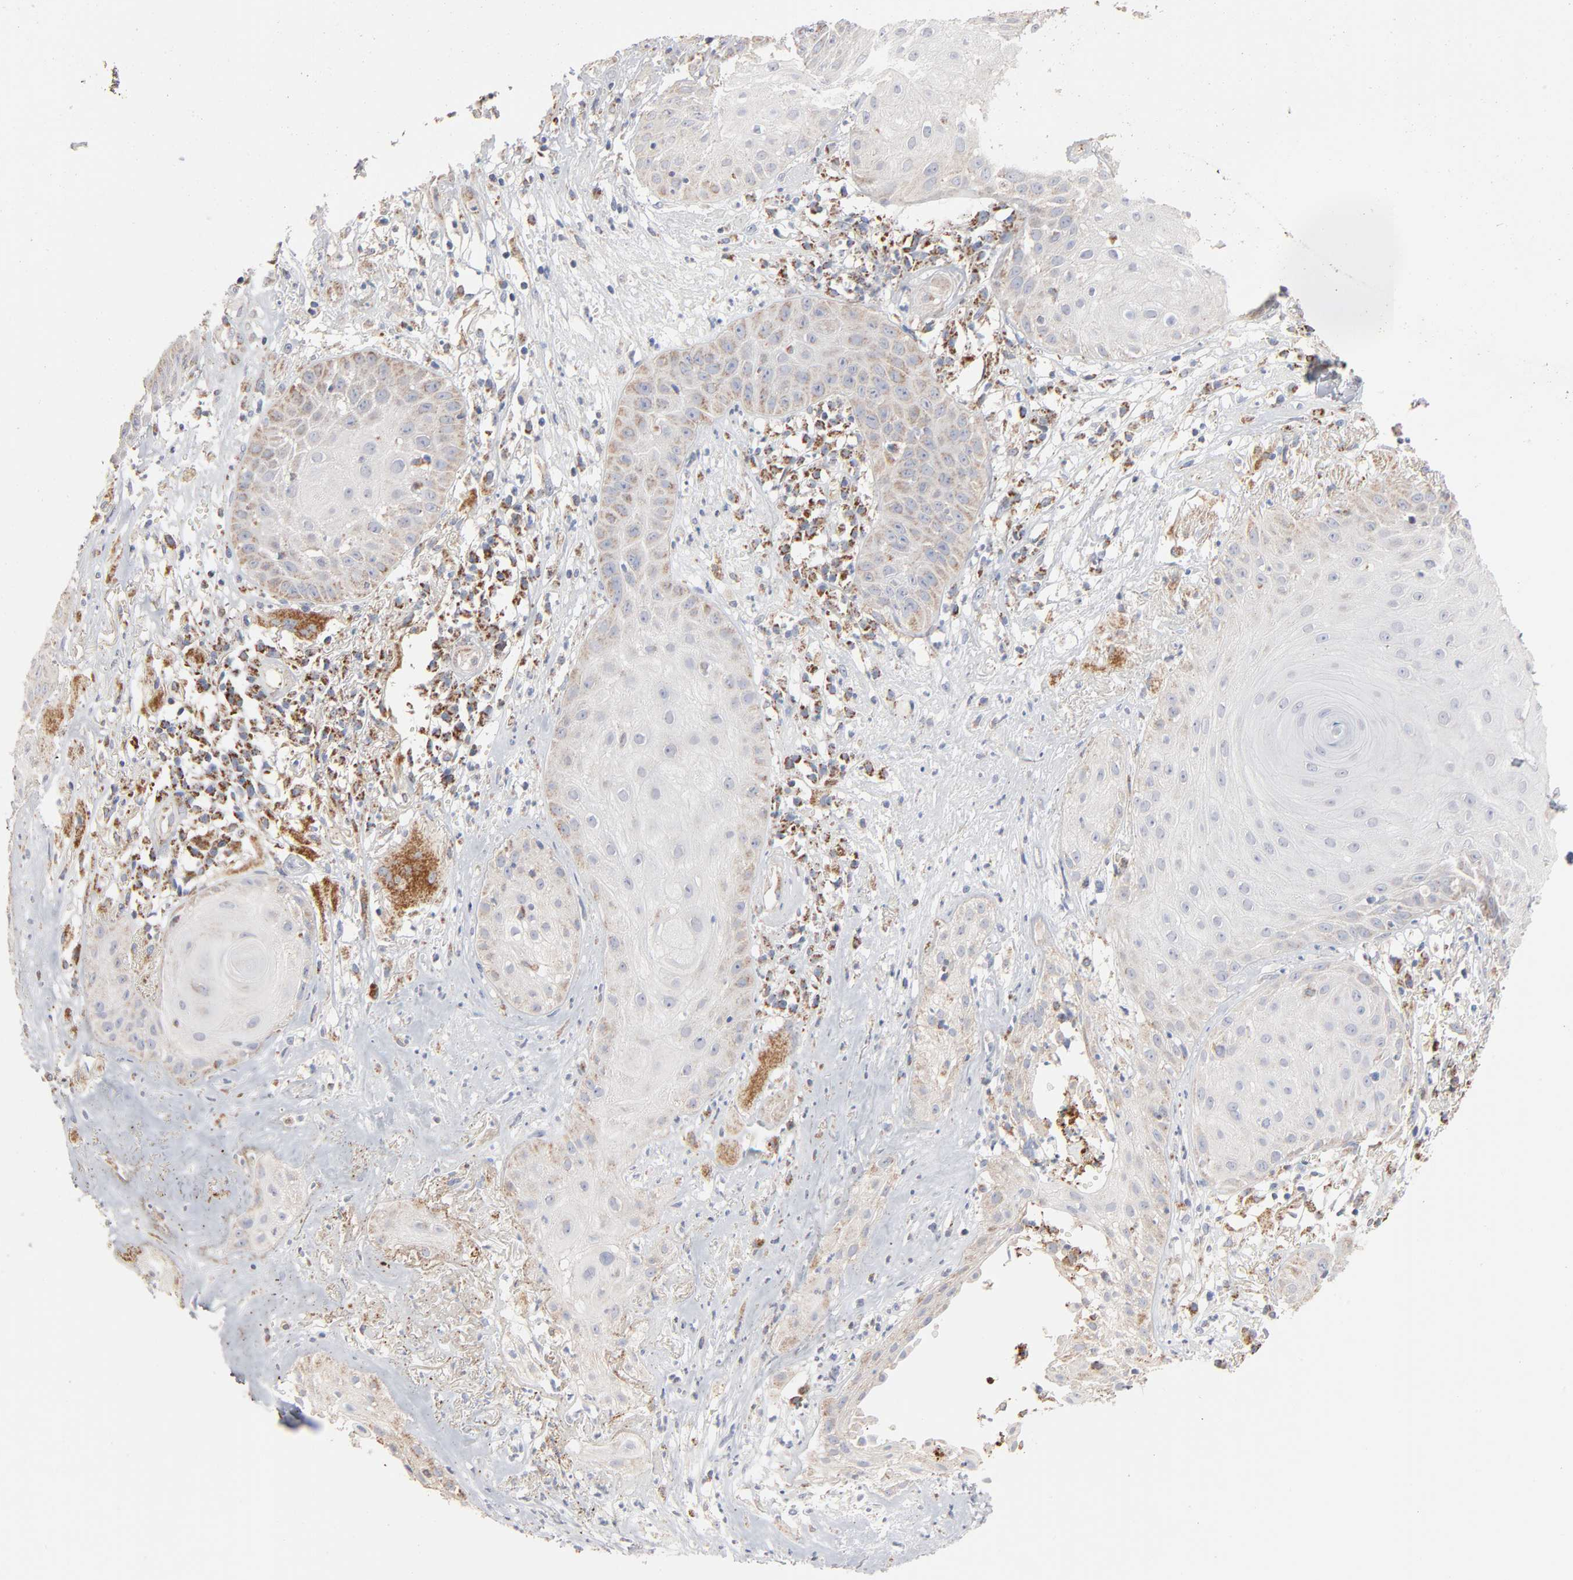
{"staining": {"intensity": "weak", "quantity": "<25%", "location": "cytoplasmic/membranous"}, "tissue": "skin cancer", "cell_type": "Tumor cells", "image_type": "cancer", "snomed": [{"axis": "morphology", "description": "Squamous cell carcinoma, NOS"}, {"axis": "topography", "description": "Skin"}], "caption": "A histopathology image of human squamous cell carcinoma (skin) is negative for staining in tumor cells.", "gene": "UQCRC1", "patient": {"sex": "male", "age": 65}}